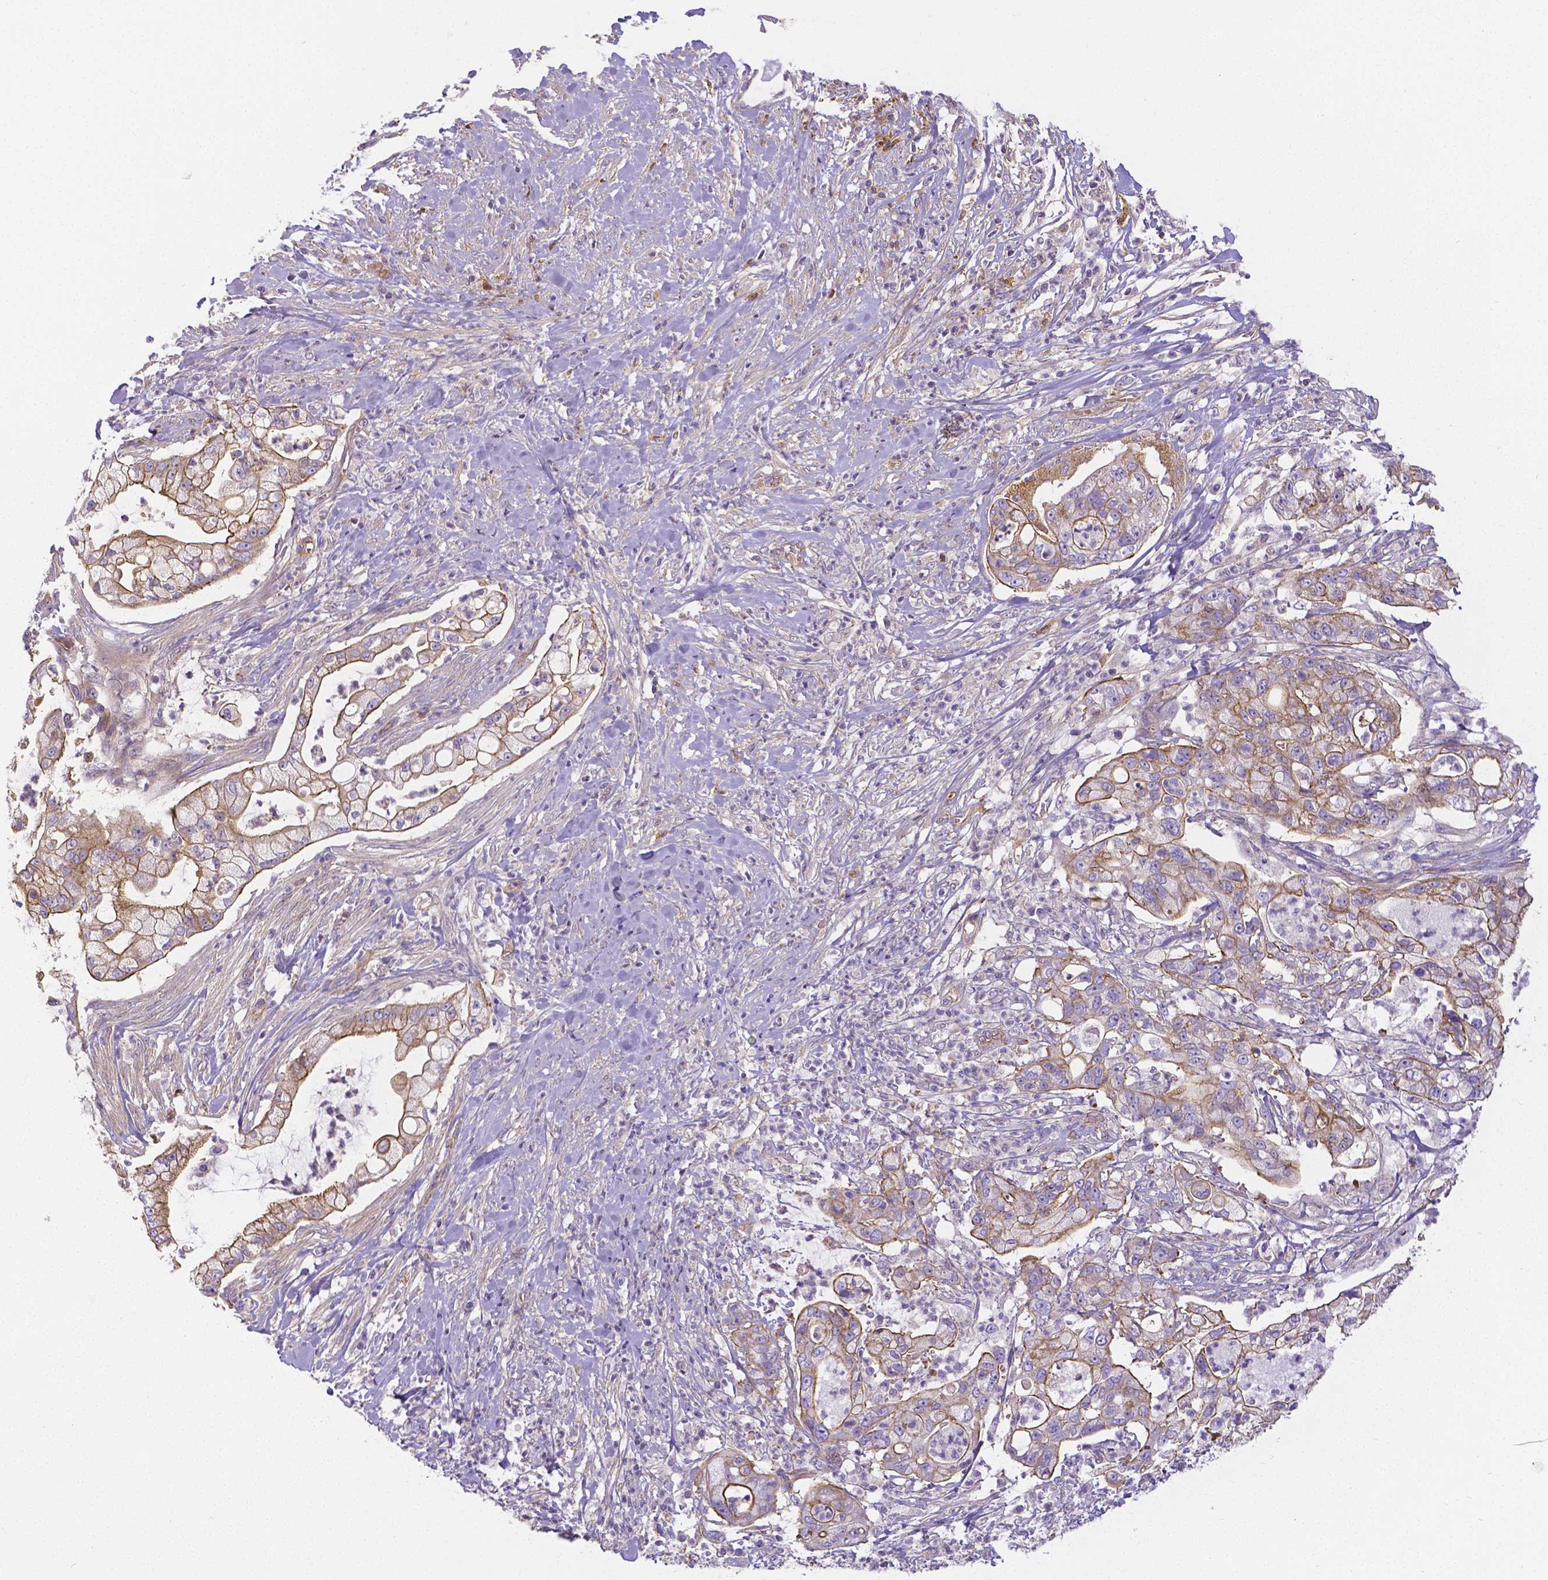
{"staining": {"intensity": "moderate", "quantity": "25%-75%", "location": "cytoplasmic/membranous"}, "tissue": "pancreatic cancer", "cell_type": "Tumor cells", "image_type": "cancer", "snomed": [{"axis": "morphology", "description": "Adenocarcinoma, NOS"}, {"axis": "topography", "description": "Pancreas"}], "caption": "Immunohistochemical staining of pancreatic cancer displays medium levels of moderate cytoplasmic/membranous protein positivity in approximately 25%-75% of tumor cells. The staining was performed using DAB to visualize the protein expression in brown, while the nuclei were stained in blue with hematoxylin (Magnification: 20x).", "gene": "CRMP1", "patient": {"sex": "female", "age": 69}}